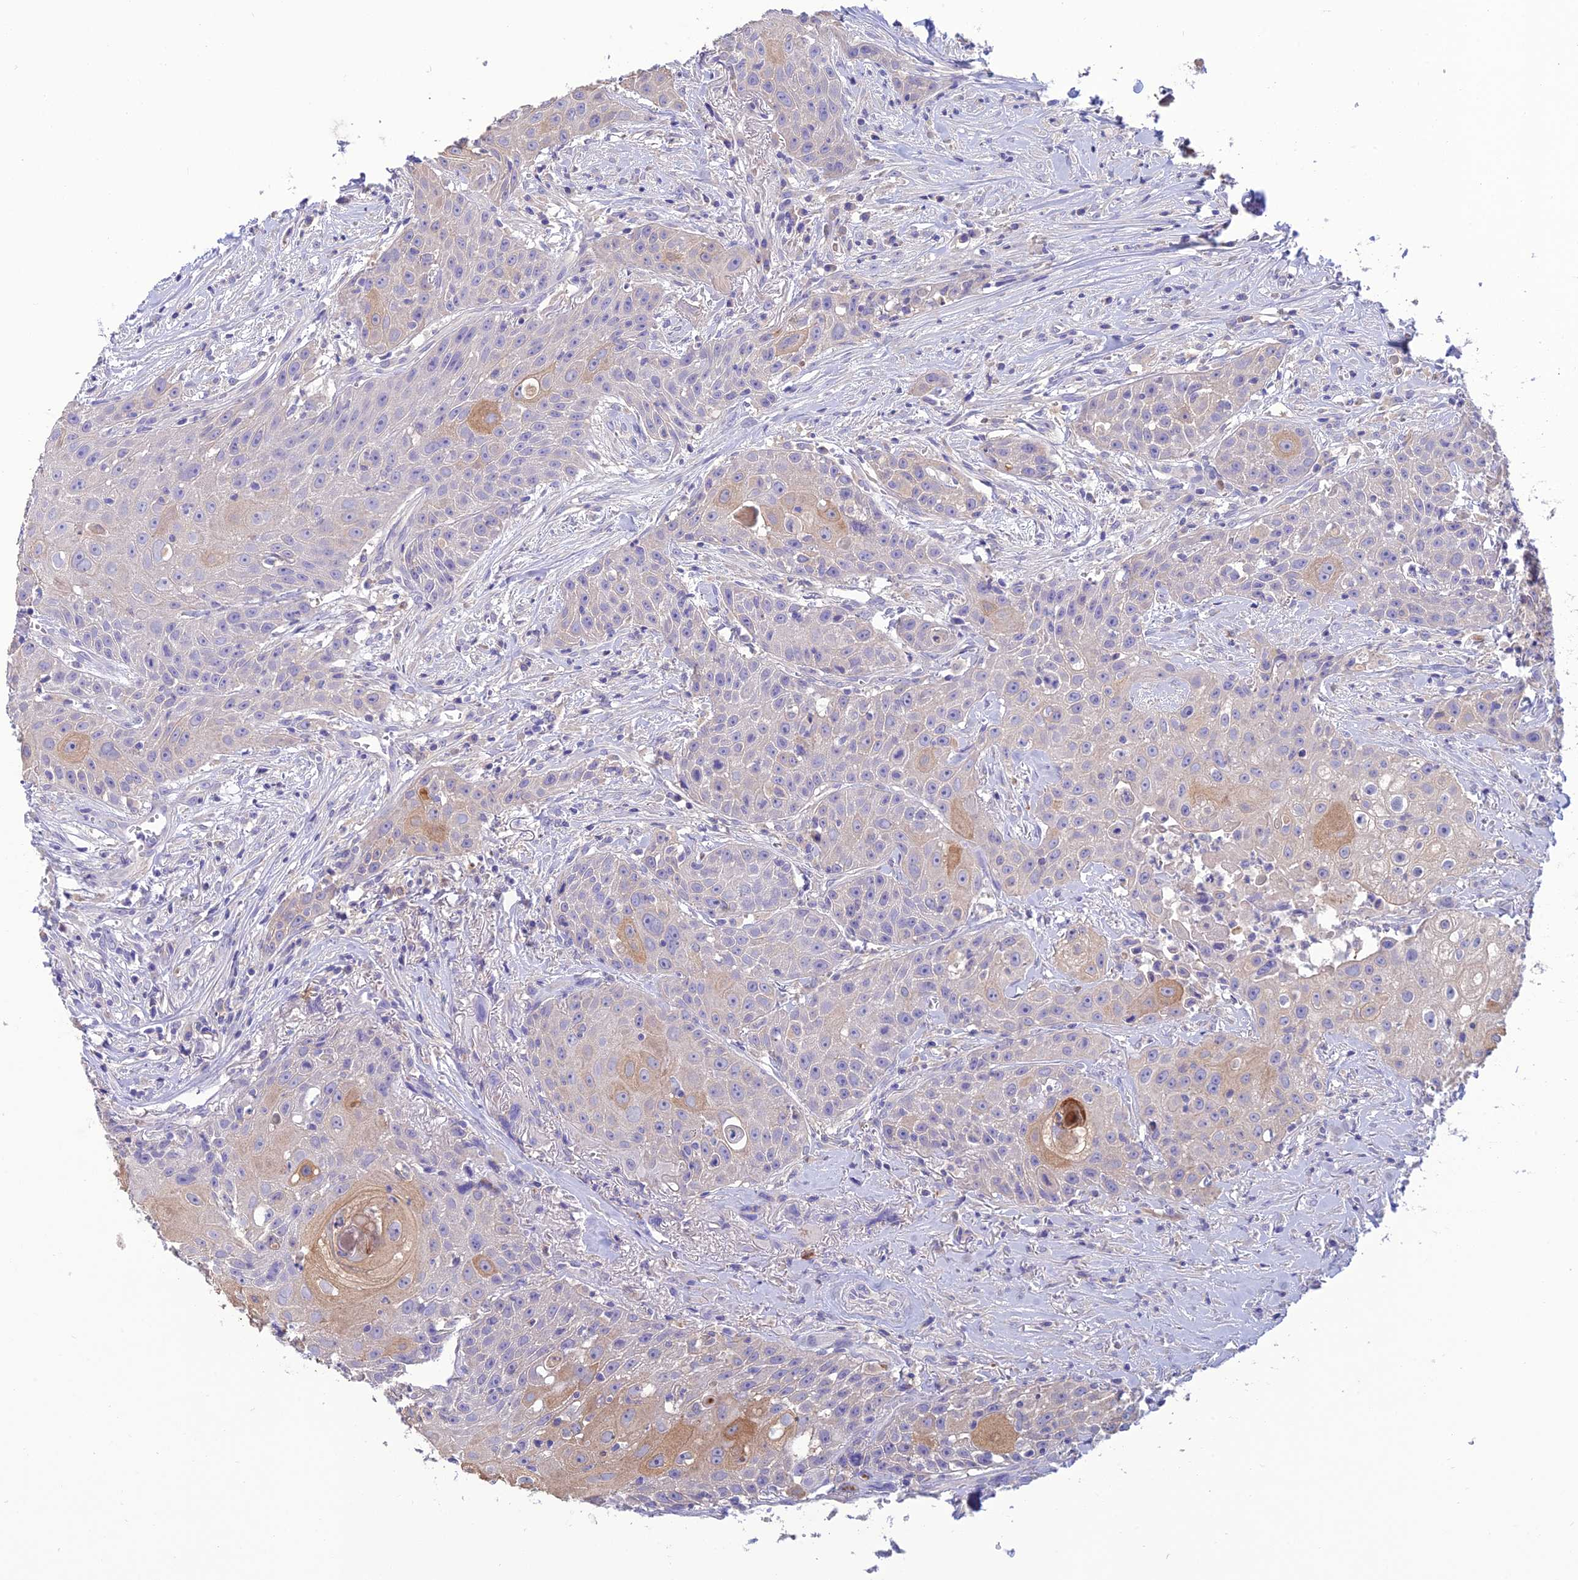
{"staining": {"intensity": "weak", "quantity": "<25%", "location": "cytoplasmic/membranous"}, "tissue": "head and neck cancer", "cell_type": "Tumor cells", "image_type": "cancer", "snomed": [{"axis": "morphology", "description": "Squamous cell carcinoma, NOS"}, {"axis": "topography", "description": "Oral tissue"}, {"axis": "topography", "description": "Head-Neck"}], "caption": "Micrograph shows no protein staining in tumor cells of head and neck cancer tissue.", "gene": "SFT2D2", "patient": {"sex": "female", "age": 82}}